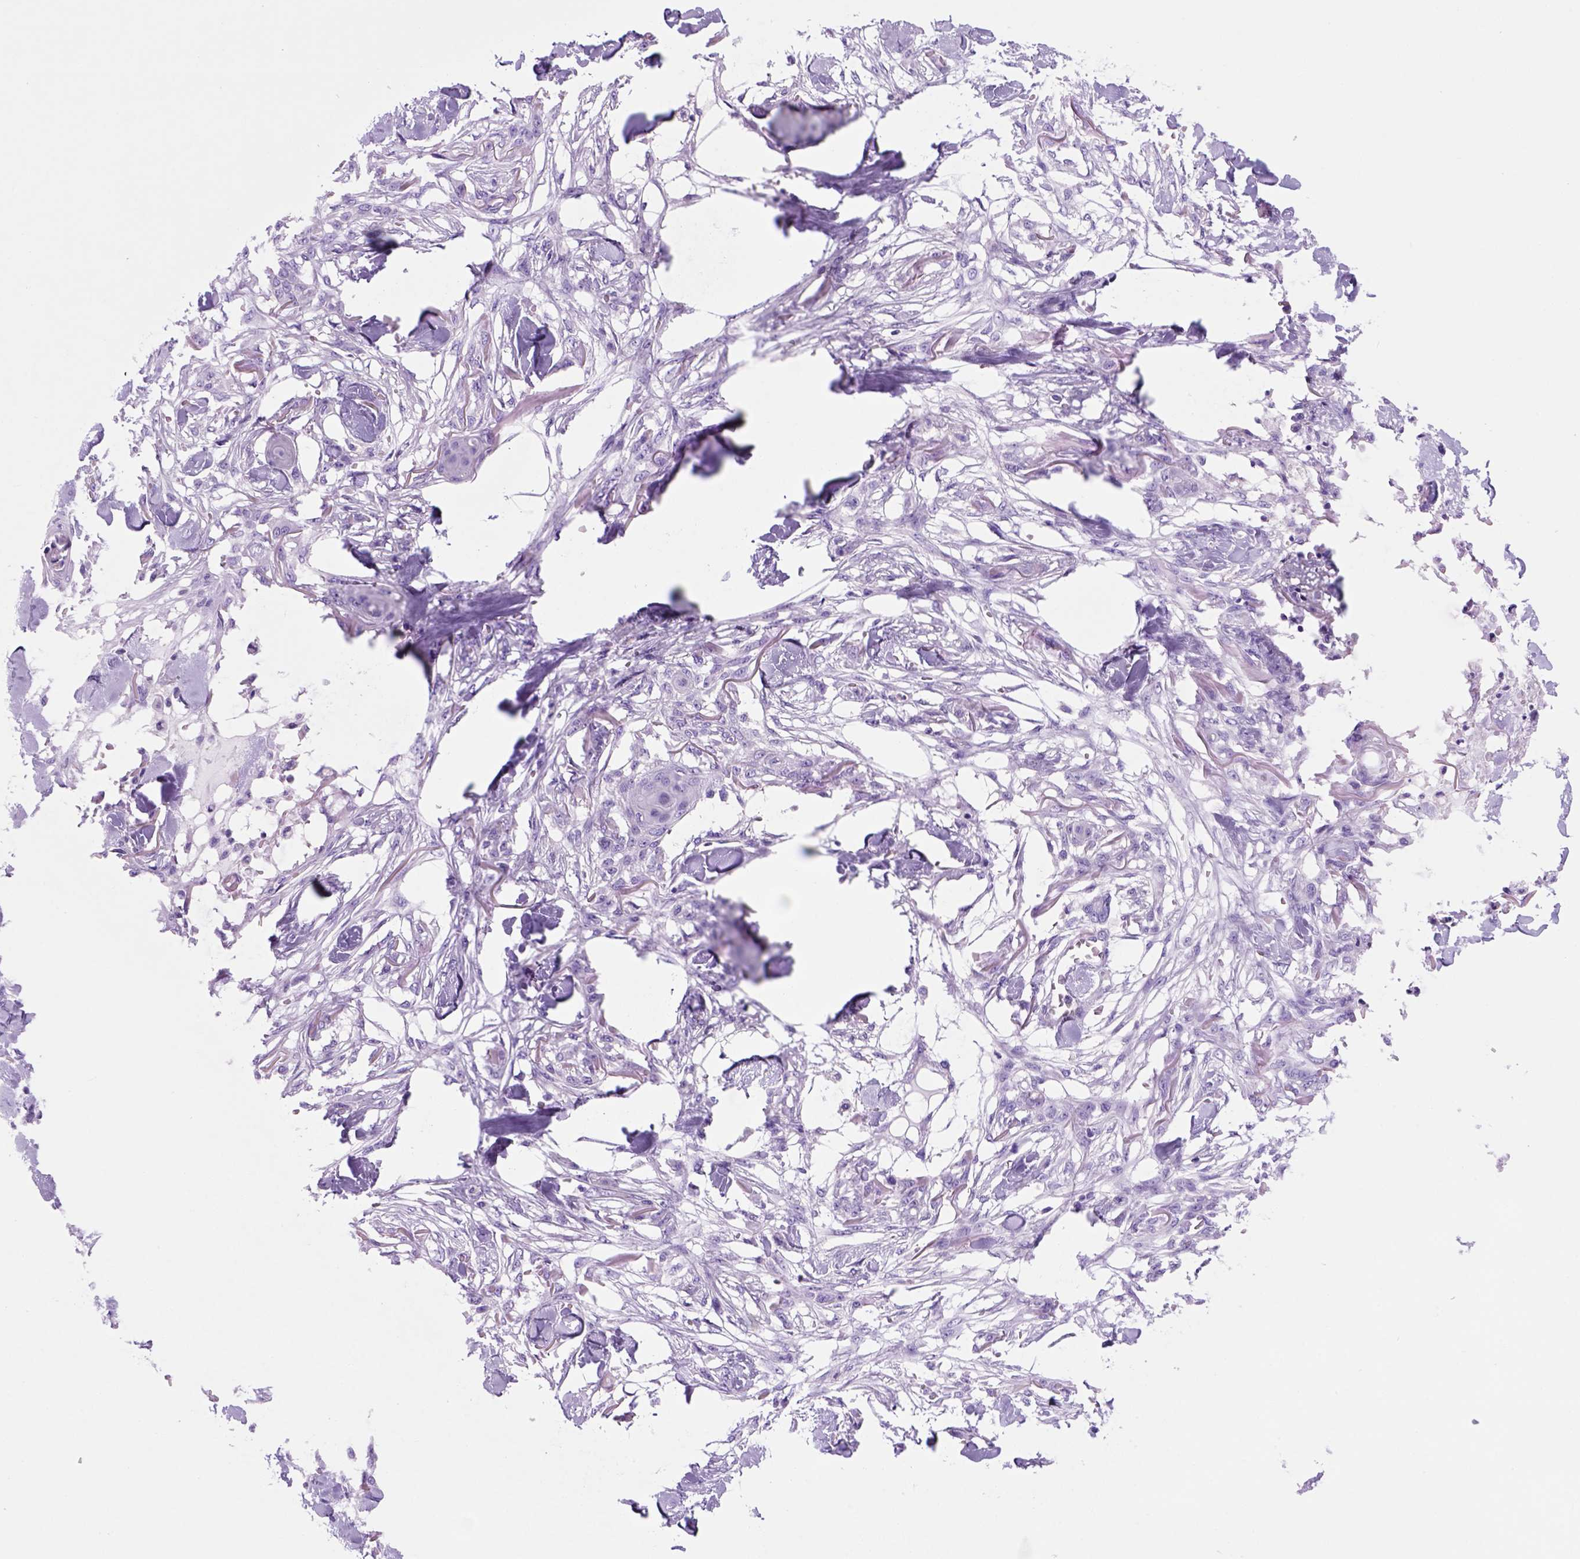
{"staining": {"intensity": "negative", "quantity": "none", "location": "none"}, "tissue": "skin cancer", "cell_type": "Tumor cells", "image_type": "cancer", "snomed": [{"axis": "morphology", "description": "Squamous cell carcinoma, NOS"}, {"axis": "topography", "description": "Skin"}], "caption": "Immunohistochemistry of human skin cancer shows no positivity in tumor cells.", "gene": "HHIPL2", "patient": {"sex": "female", "age": 59}}